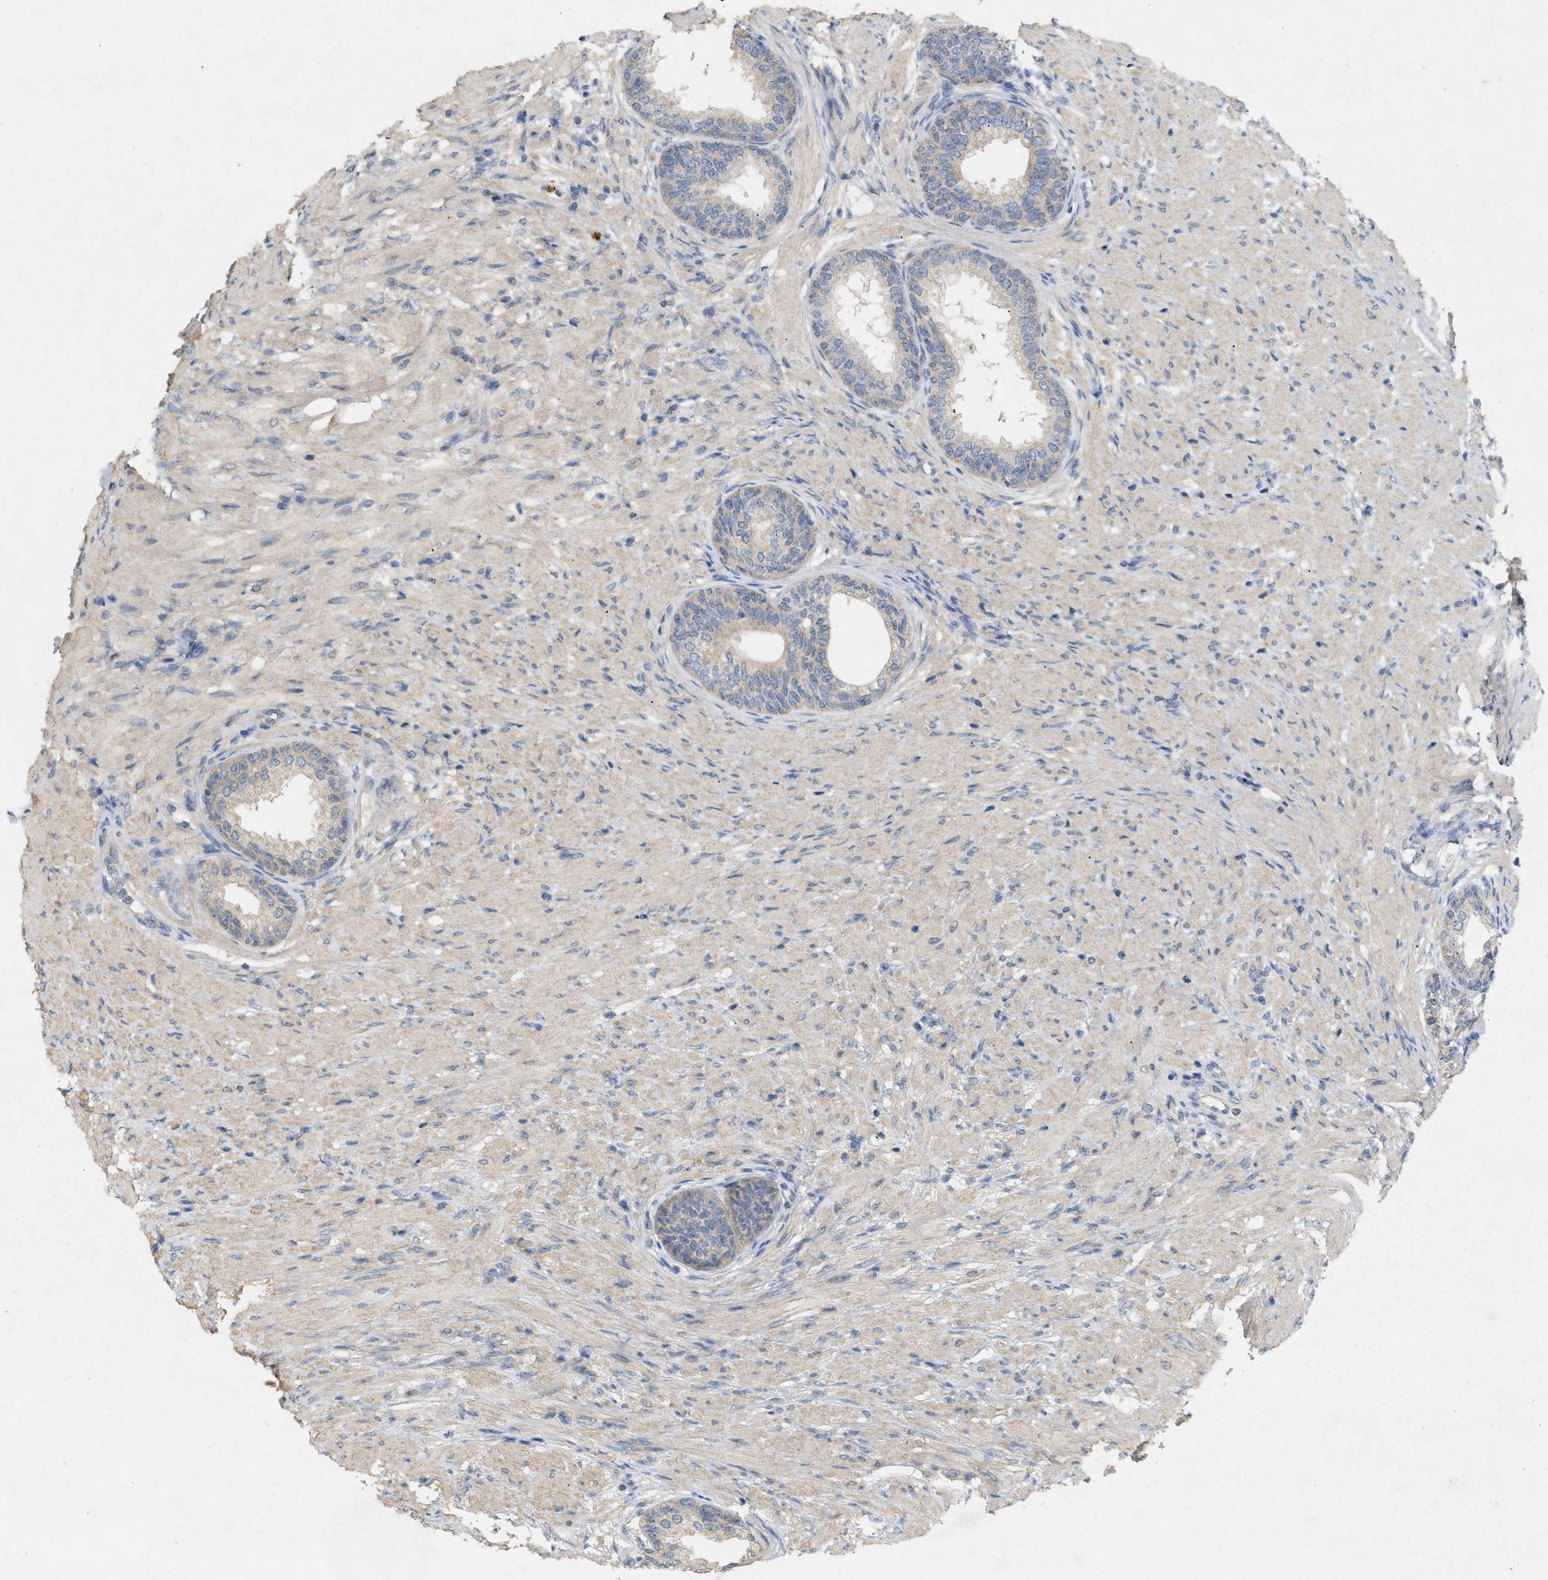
{"staining": {"intensity": "moderate", "quantity": "25%-75%", "location": "cytoplasmic/membranous"}, "tissue": "prostate", "cell_type": "Glandular cells", "image_type": "normal", "snomed": [{"axis": "morphology", "description": "Normal tissue, NOS"}, {"axis": "topography", "description": "Prostate"}], "caption": "This histopathology image shows benign prostate stained with IHC to label a protein in brown. The cytoplasmic/membranous of glandular cells show moderate positivity for the protein. Nuclei are counter-stained blue.", "gene": "DCAF7", "patient": {"sex": "male", "age": 76}}